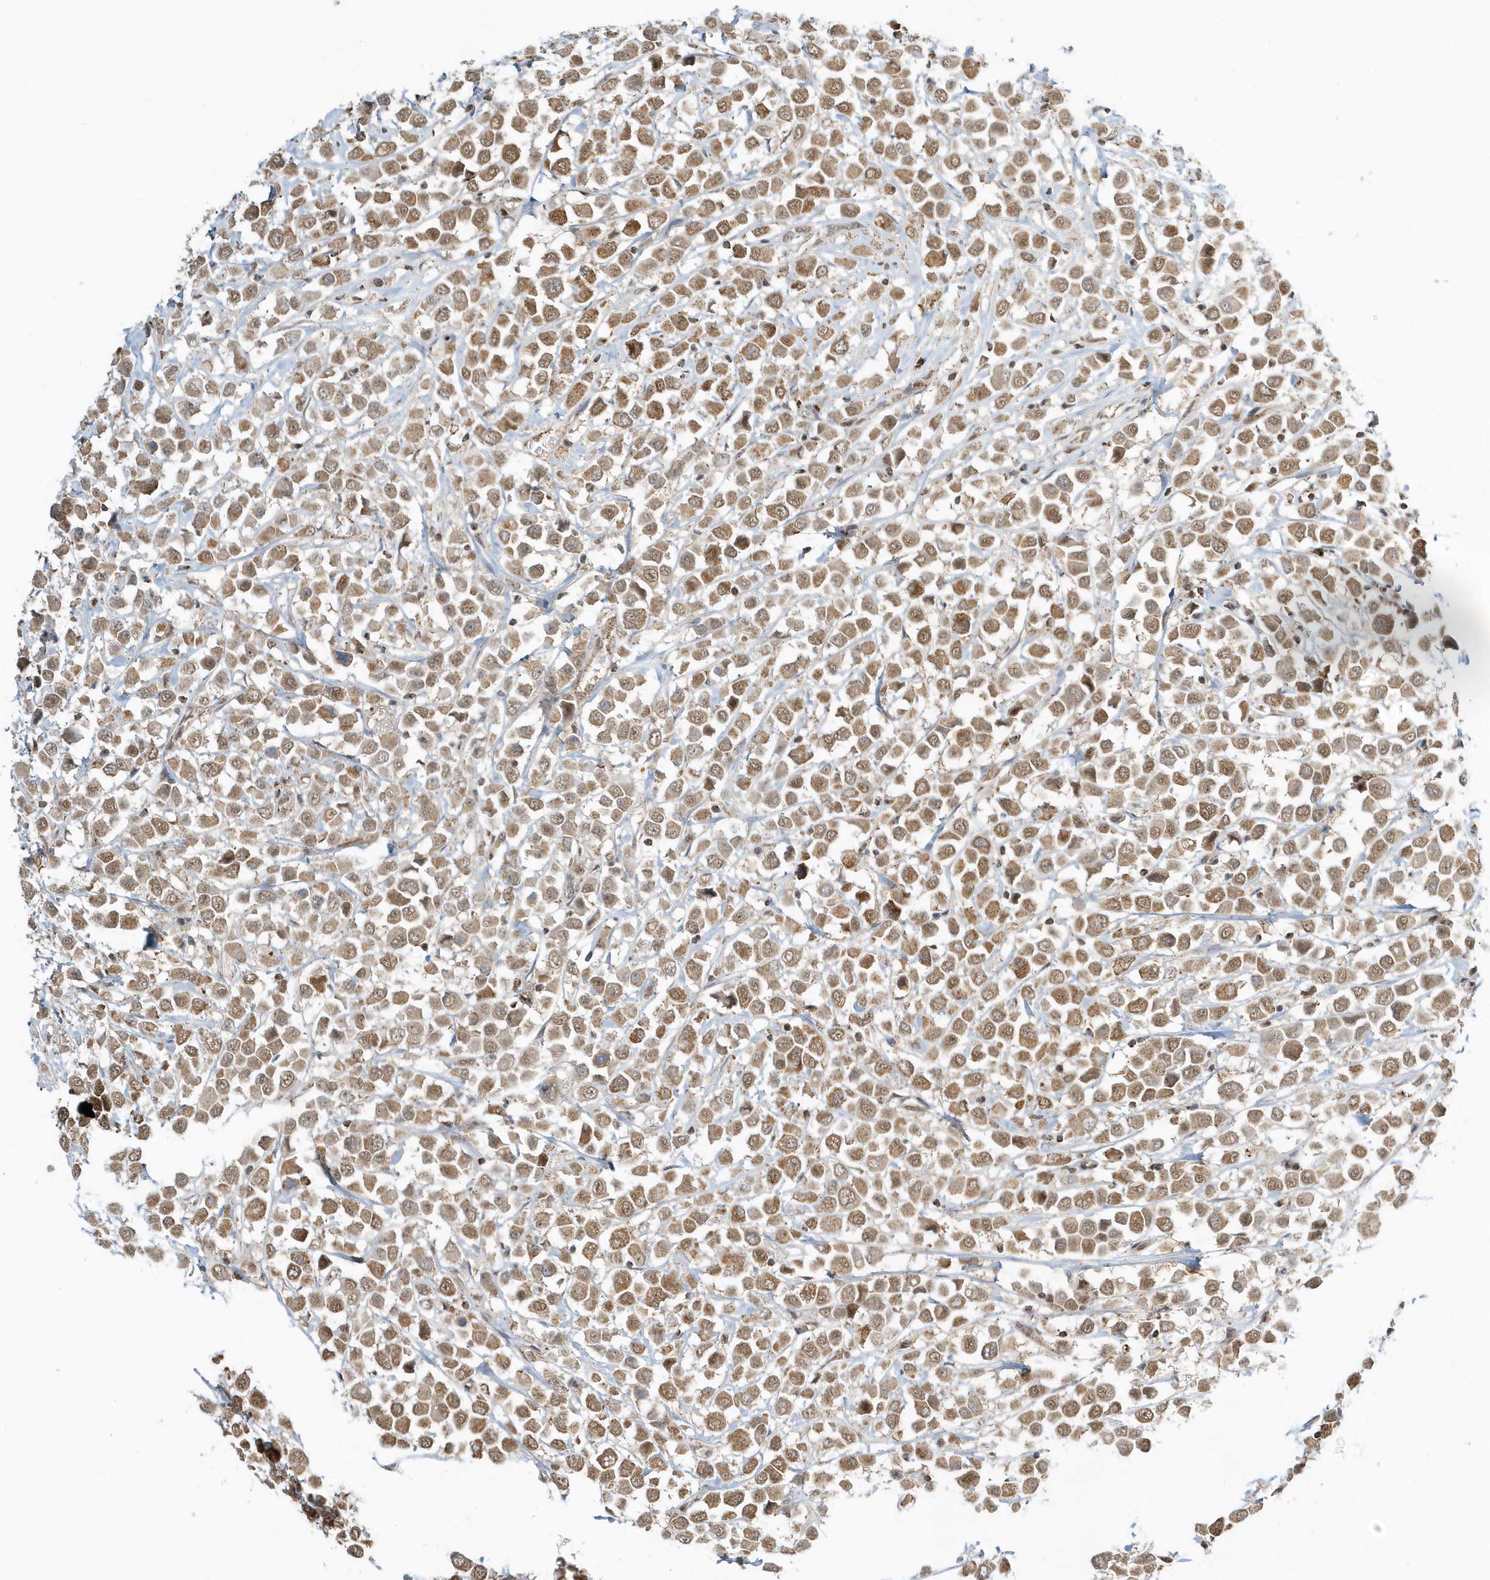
{"staining": {"intensity": "moderate", "quantity": ">75%", "location": "cytoplasmic/membranous,nuclear"}, "tissue": "breast cancer", "cell_type": "Tumor cells", "image_type": "cancer", "snomed": [{"axis": "morphology", "description": "Duct carcinoma"}, {"axis": "topography", "description": "Breast"}], "caption": "IHC staining of infiltrating ductal carcinoma (breast), which reveals medium levels of moderate cytoplasmic/membranous and nuclear staining in about >75% of tumor cells indicating moderate cytoplasmic/membranous and nuclear protein staining. The staining was performed using DAB (3,3'-diaminobenzidine) (brown) for protein detection and nuclei were counterstained in hematoxylin (blue).", "gene": "PSMD6", "patient": {"sex": "female", "age": 61}}